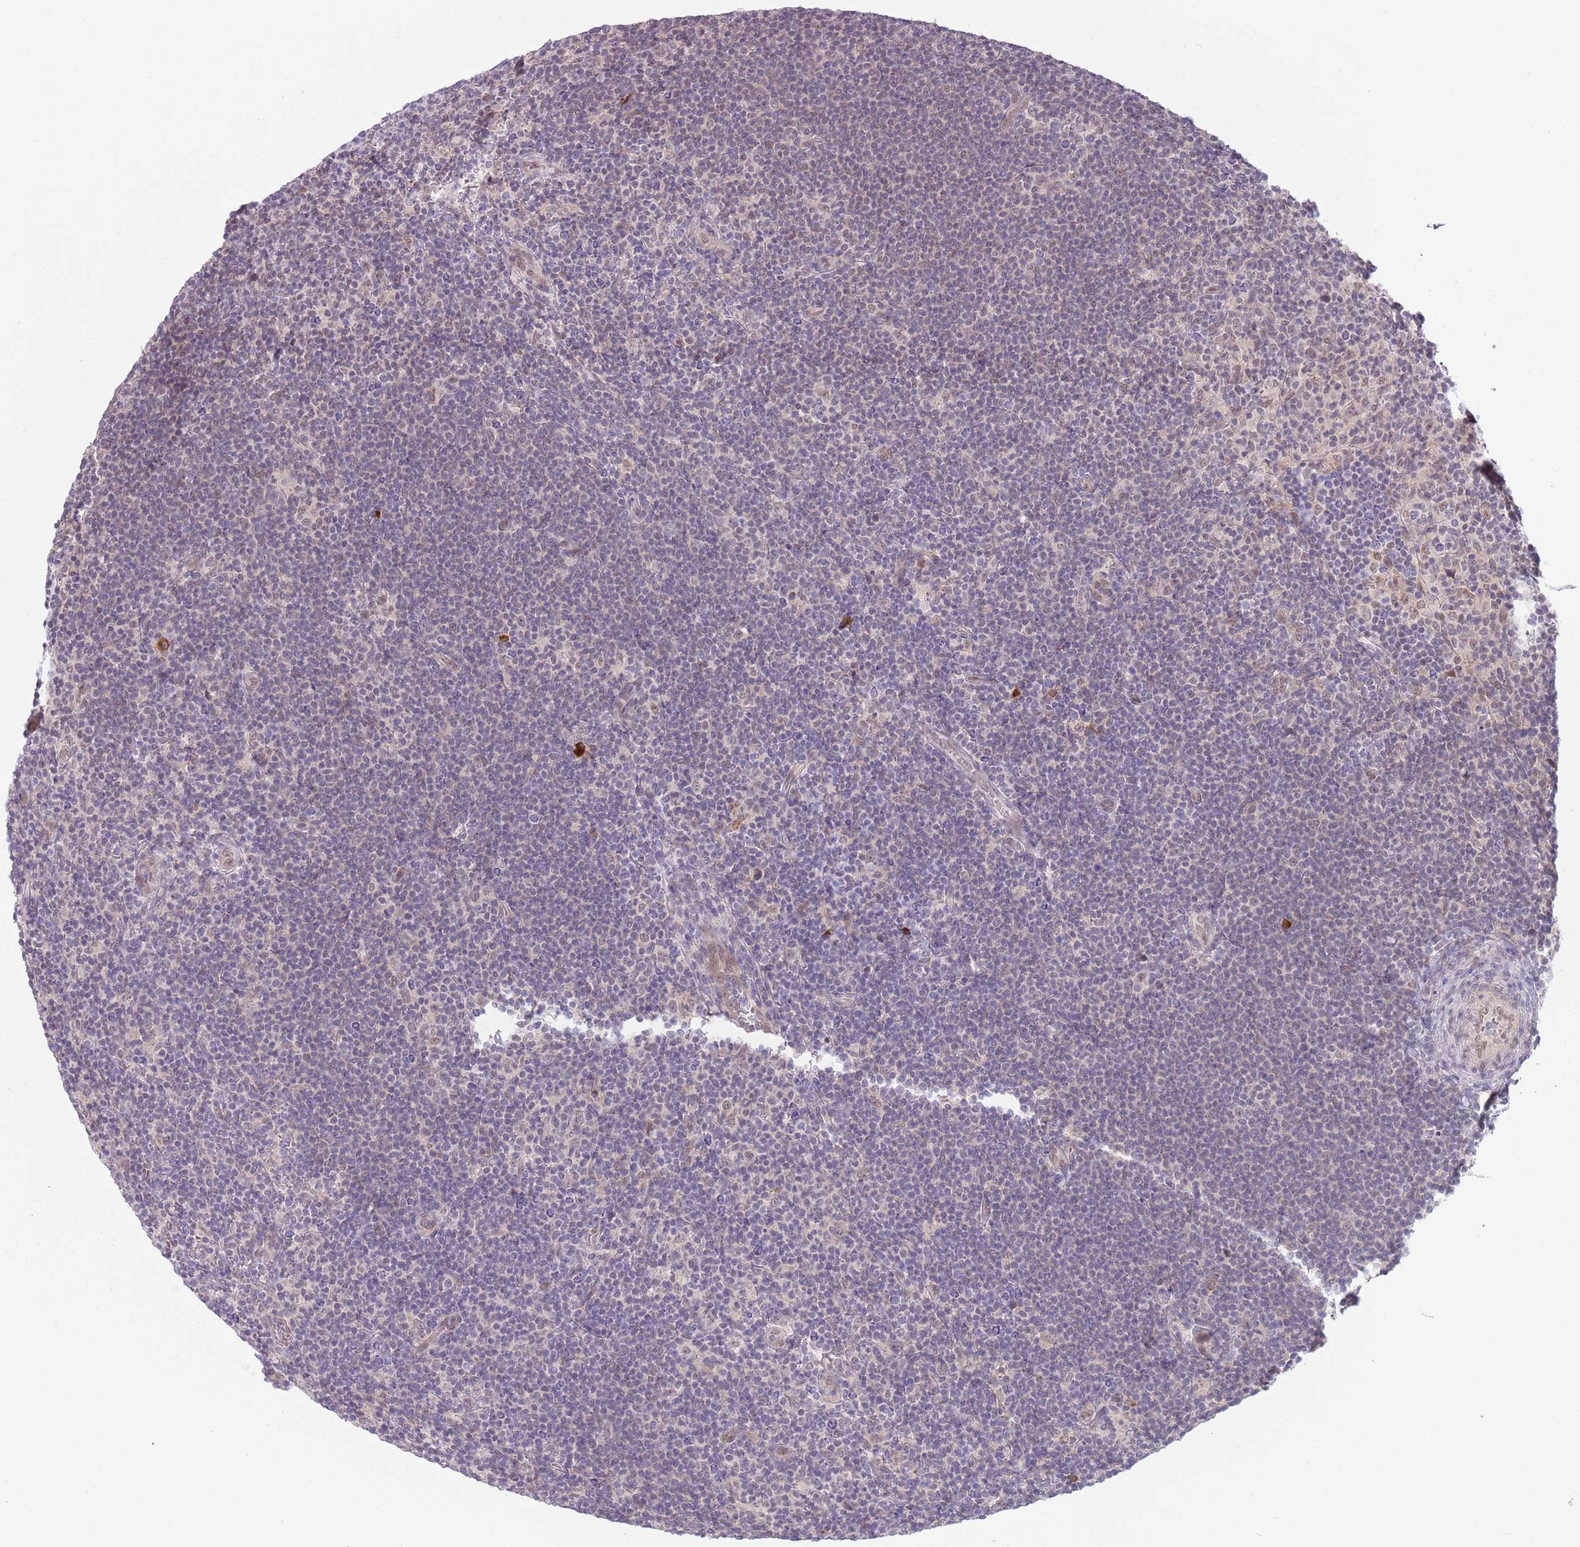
{"staining": {"intensity": "negative", "quantity": "none", "location": "none"}, "tissue": "lymphoma", "cell_type": "Tumor cells", "image_type": "cancer", "snomed": [{"axis": "morphology", "description": "Hodgkin's disease, NOS"}, {"axis": "topography", "description": "Lymph node"}], "caption": "A photomicrograph of Hodgkin's disease stained for a protein demonstrates no brown staining in tumor cells. Nuclei are stained in blue.", "gene": "TM2D1", "patient": {"sex": "female", "age": 57}}